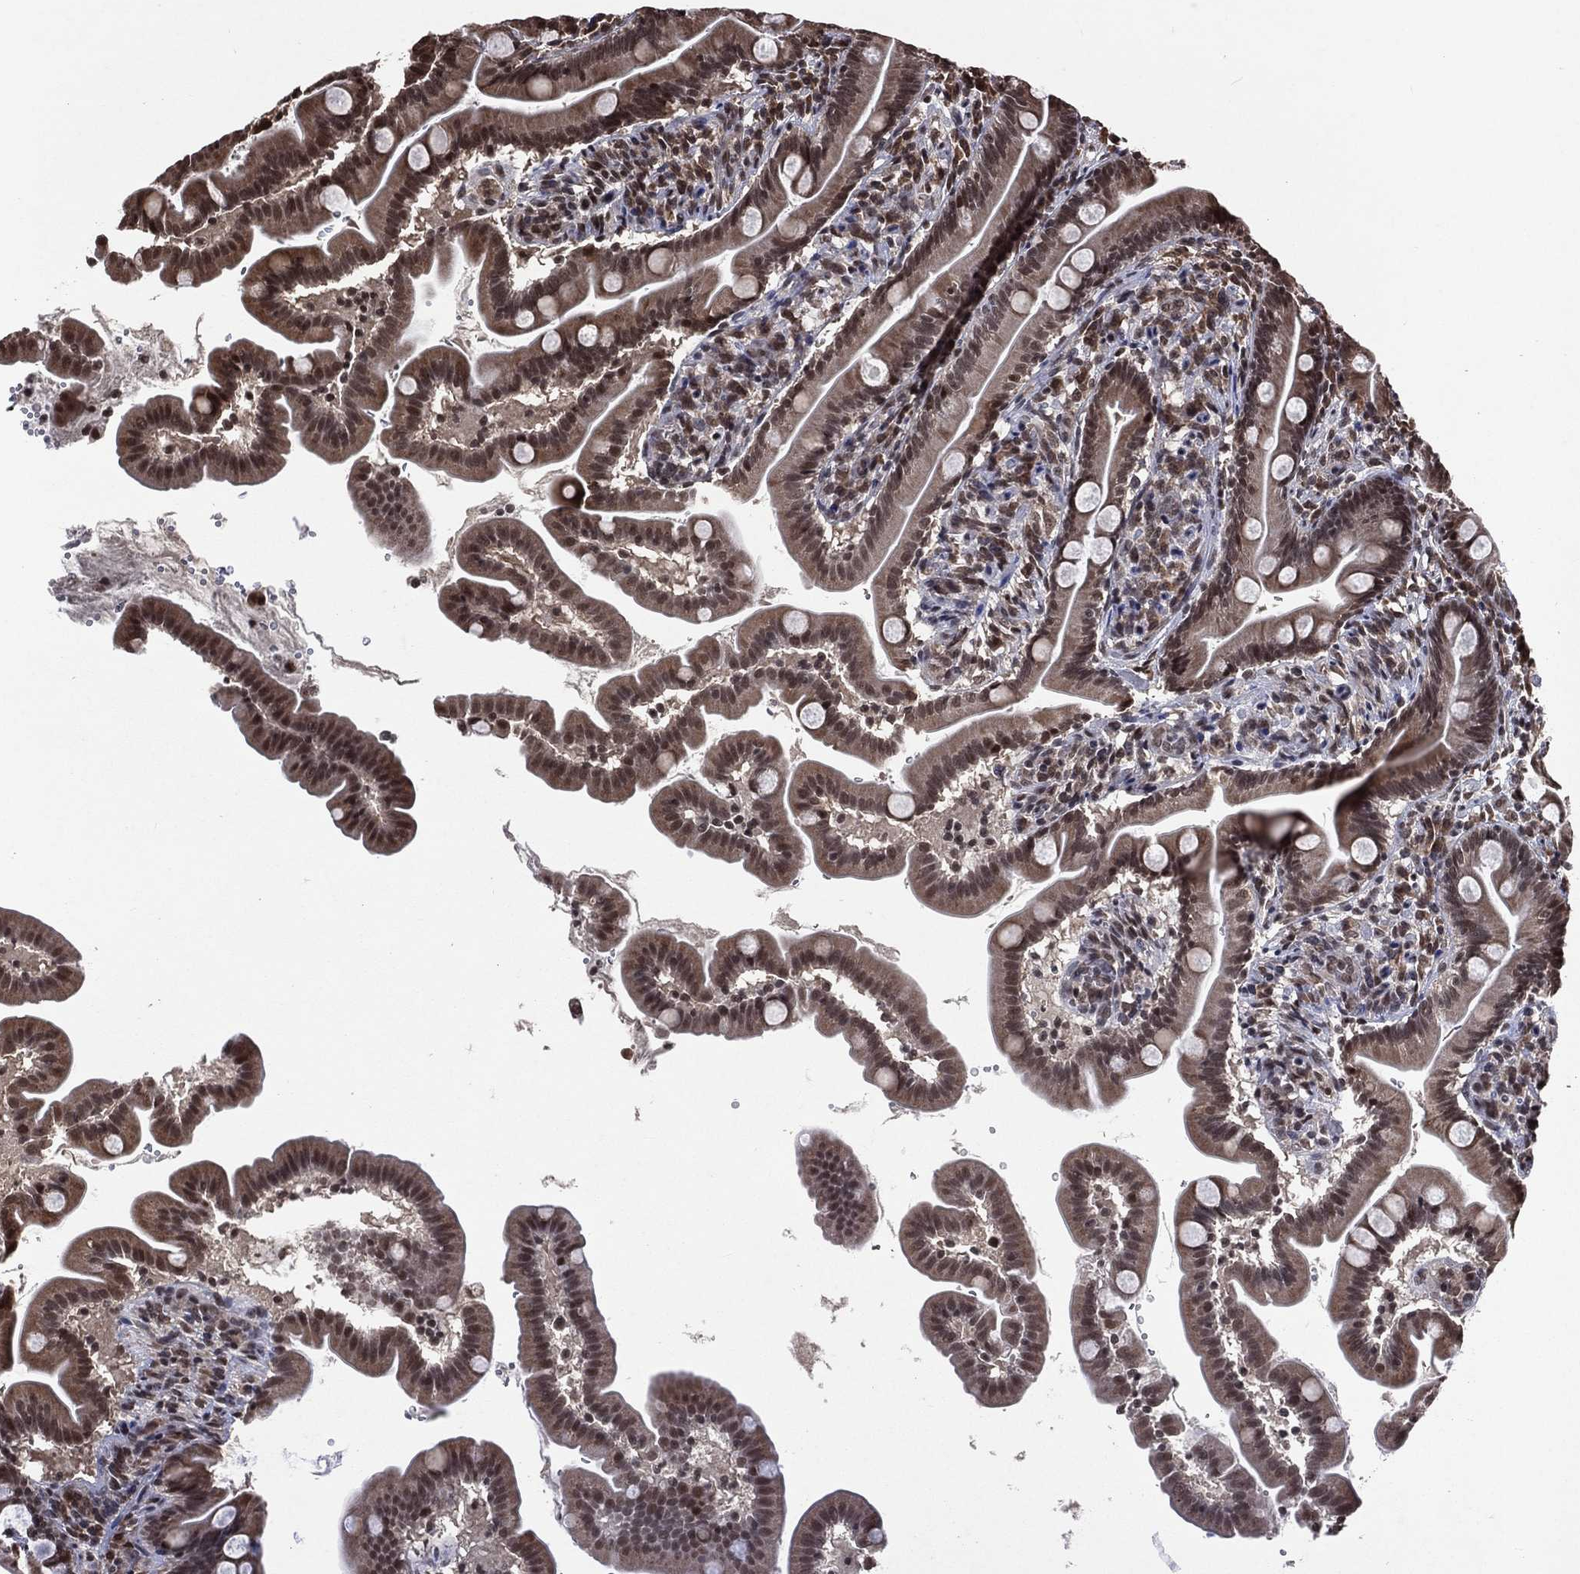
{"staining": {"intensity": "moderate", "quantity": "25%-75%", "location": "cytoplasmic/membranous,nuclear"}, "tissue": "small intestine", "cell_type": "Glandular cells", "image_type": "normal", "snomed": [{"axis": "morphology", "description": "Normal tissue, NOS"}, {"axis": "topography", "description": "Small intestine"}], "caption": "IHC photomicrograph of normal small intestine stained for a protein (brown), which reveals medium levels of moderate cytoplasmic/membranous,nuclear positivity in about 25%-75% of glandular cells.", "gene": "DMAP1", "patient": {"sex": "female", "age": 44}}